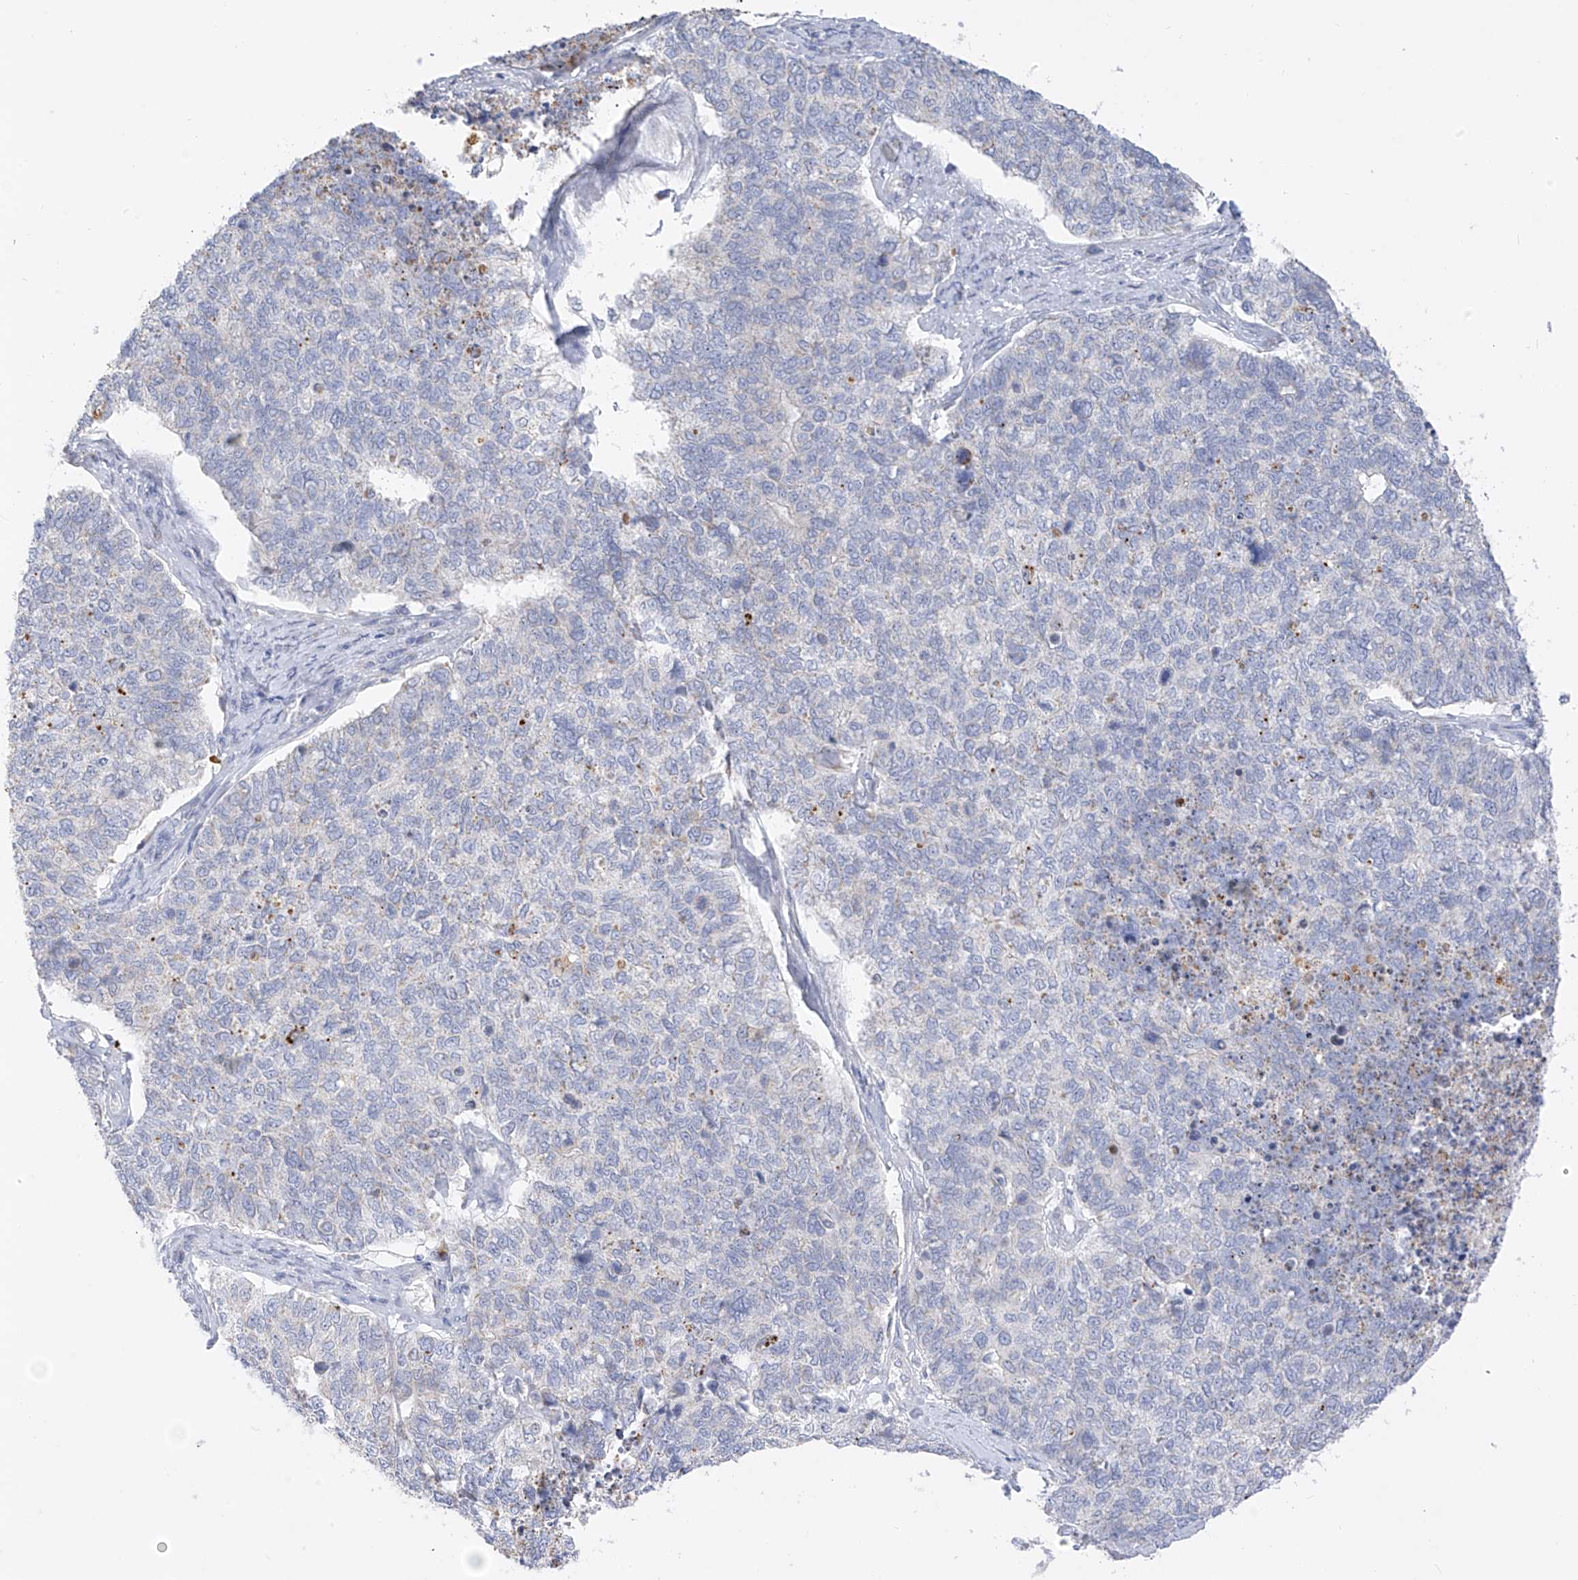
{"staining": {"intensity": "negative", "quantity": "none", "location": "none"}, "tissue": "cervical cancer", "cell_type": "Tumor cells", "image_type": "cancer", "snomed": [{"axis": "morphology", "description": "Squamous cell carcinoma, NOS"}, {"axis": "topography", "description": "Cervix"}], "caption": "Tumor cells show no significant protein staining in cervical squamous cell carcinoma.", "gene": "ZNF404", "patient": {"sex": "female", "age": 63}}